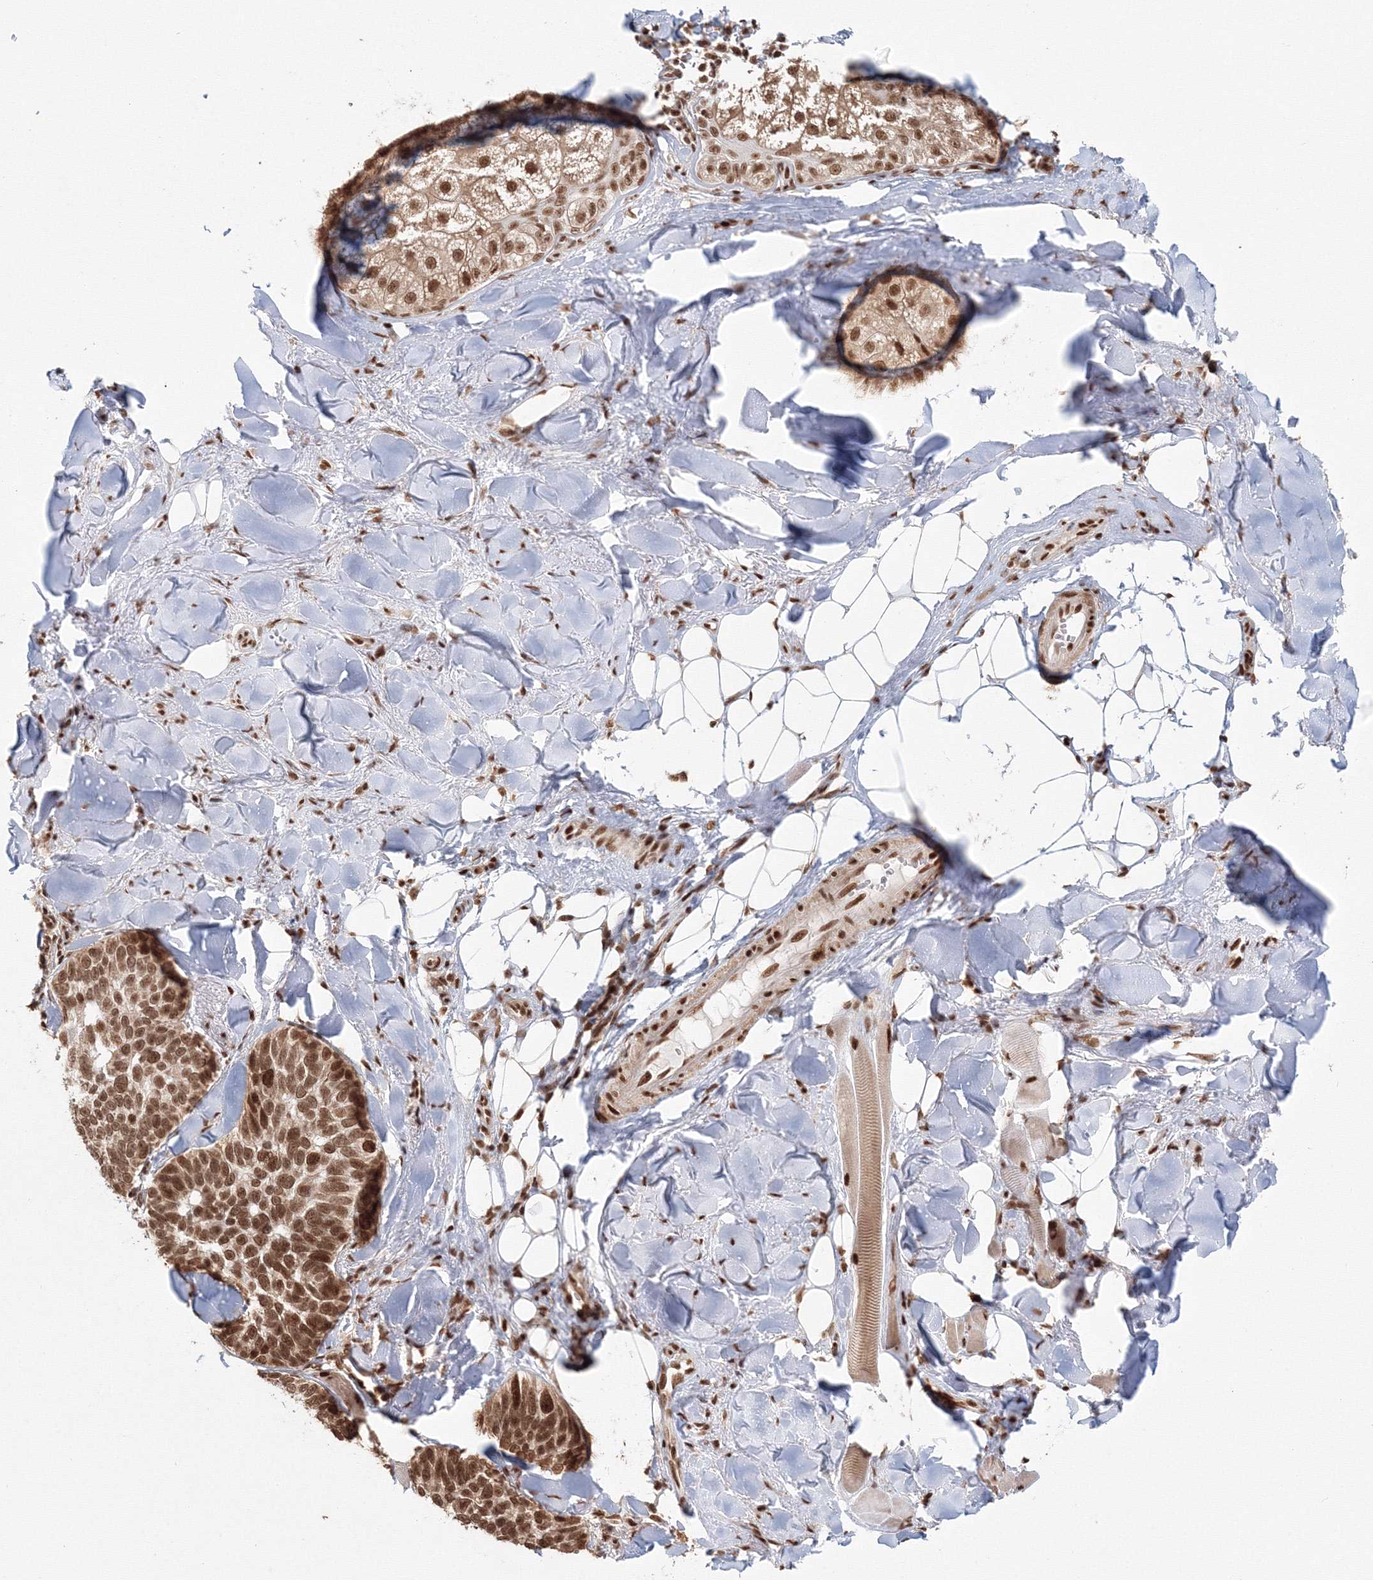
{"staining": {"intensity": "strong", "quantity": ">75%", "location": "nuclear"}, "tissue": "skin cancer", "cell_type": "Tumor cells", "image_type": "cancer", "snomed": [{"axis": "morphology", "description": "Basal cell carcinoma"}, {"axis": "topography", "description": "Skin"}], "caption": "There is high levels of strong nuclear staining in tumor cells of skin cancer (basal cell carcinoma), as demonstrated by immunohistochemical staining (brown color).", "gene": "KIF20A", "patient": {"sex": "male", "age": 62}}